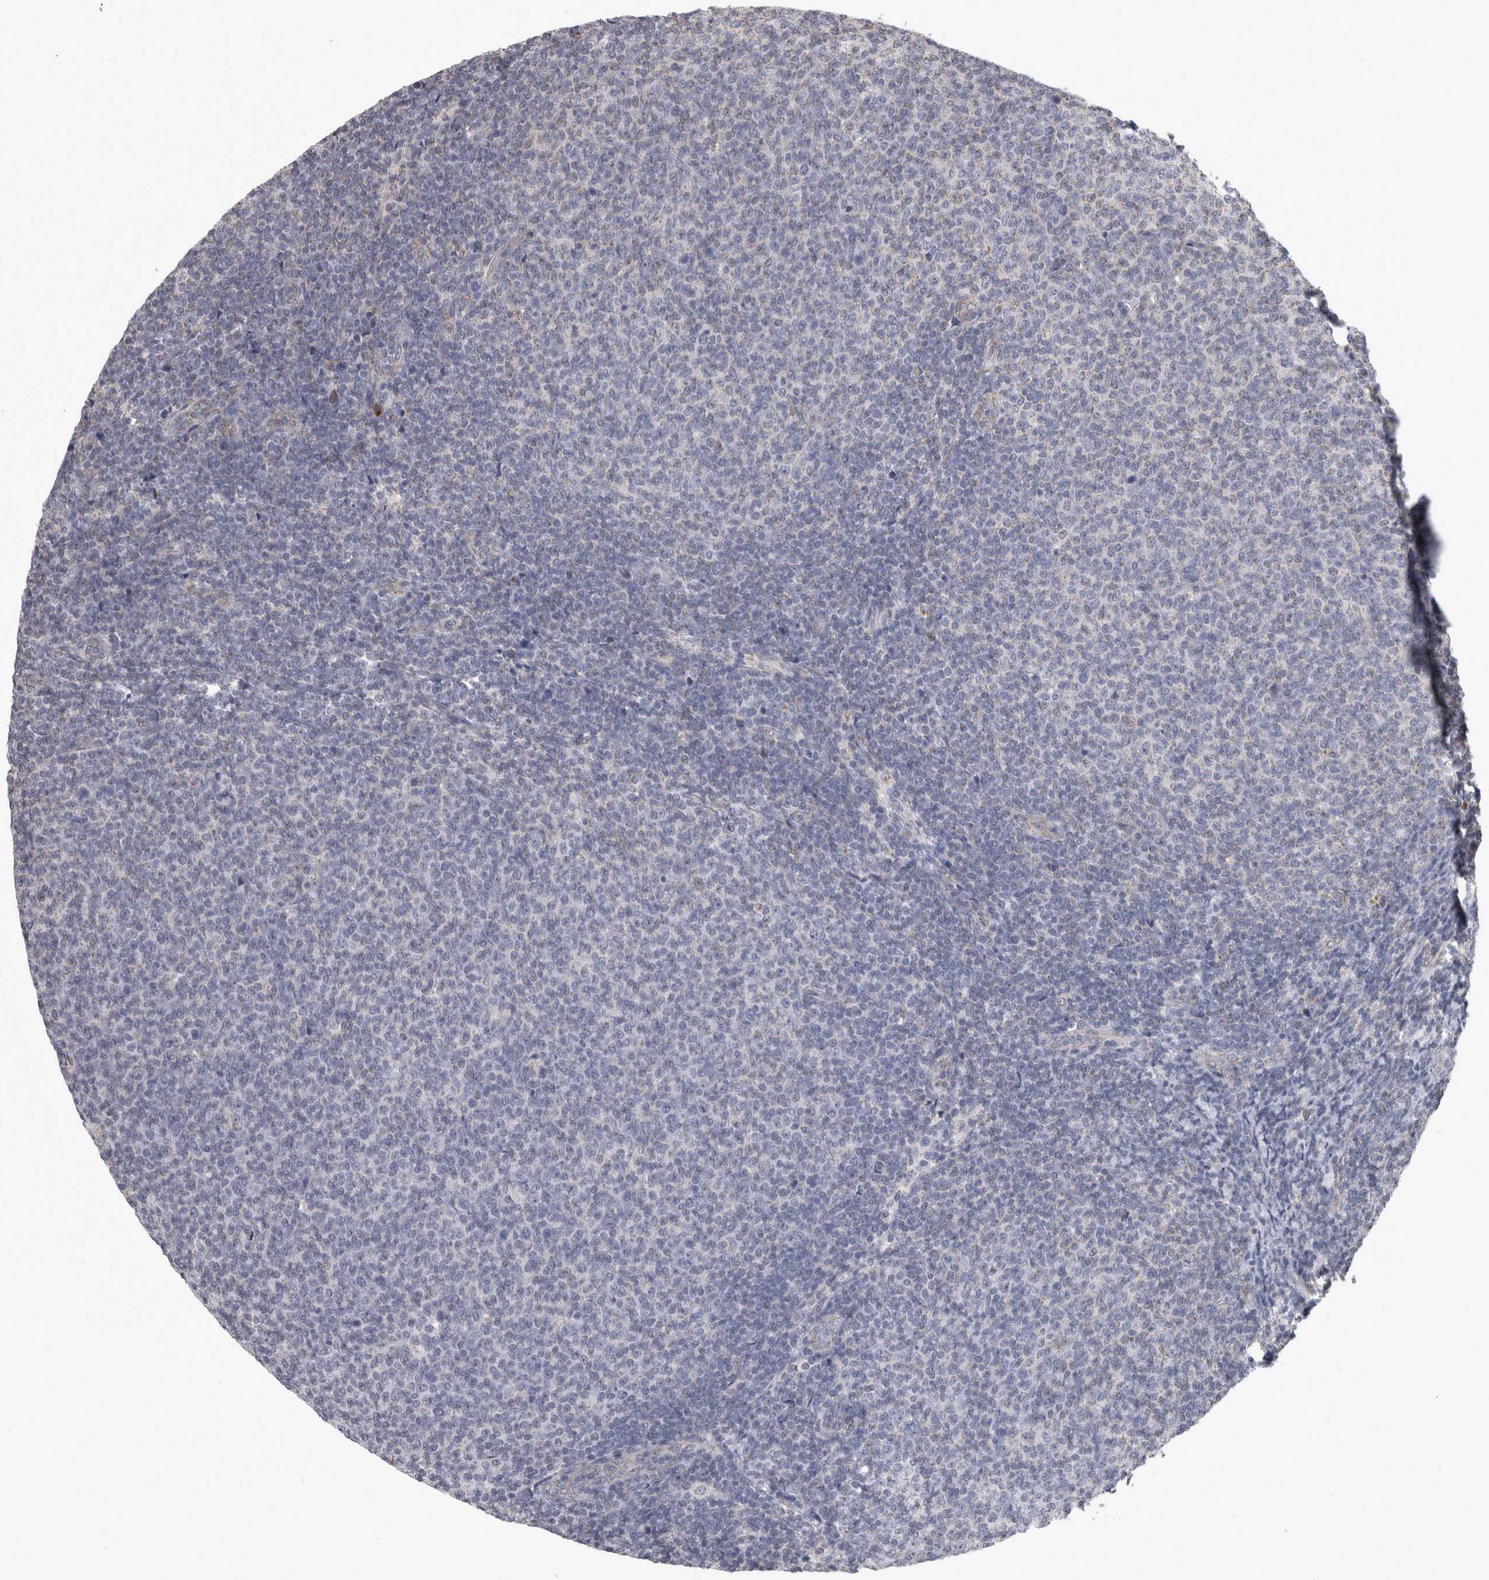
{"staining": {"intensity": "negative", "quantity": "none", "location": "none"}, "tissue": "lymphoma", "cell_type": "Tumor cells", "image_type": "cancer", "snomed": [{"axis": "morphology", "description": "Malignant lymphoma, non-Hodgkin's type, Low grade"}, {"axis": "topography", "description": "Lymph node"}], "caption": "High magnification brightfield microscopy of low-grade malignant lymphoma, non-Hodgkin's type stained with DAB (3,3'-diaminobenzidine) (brown) and counterstained with hematoxylin (blue): tumor cells show no significant expression.", "gene": "DBT", "patient": {"sex": "male", "age": 66}}